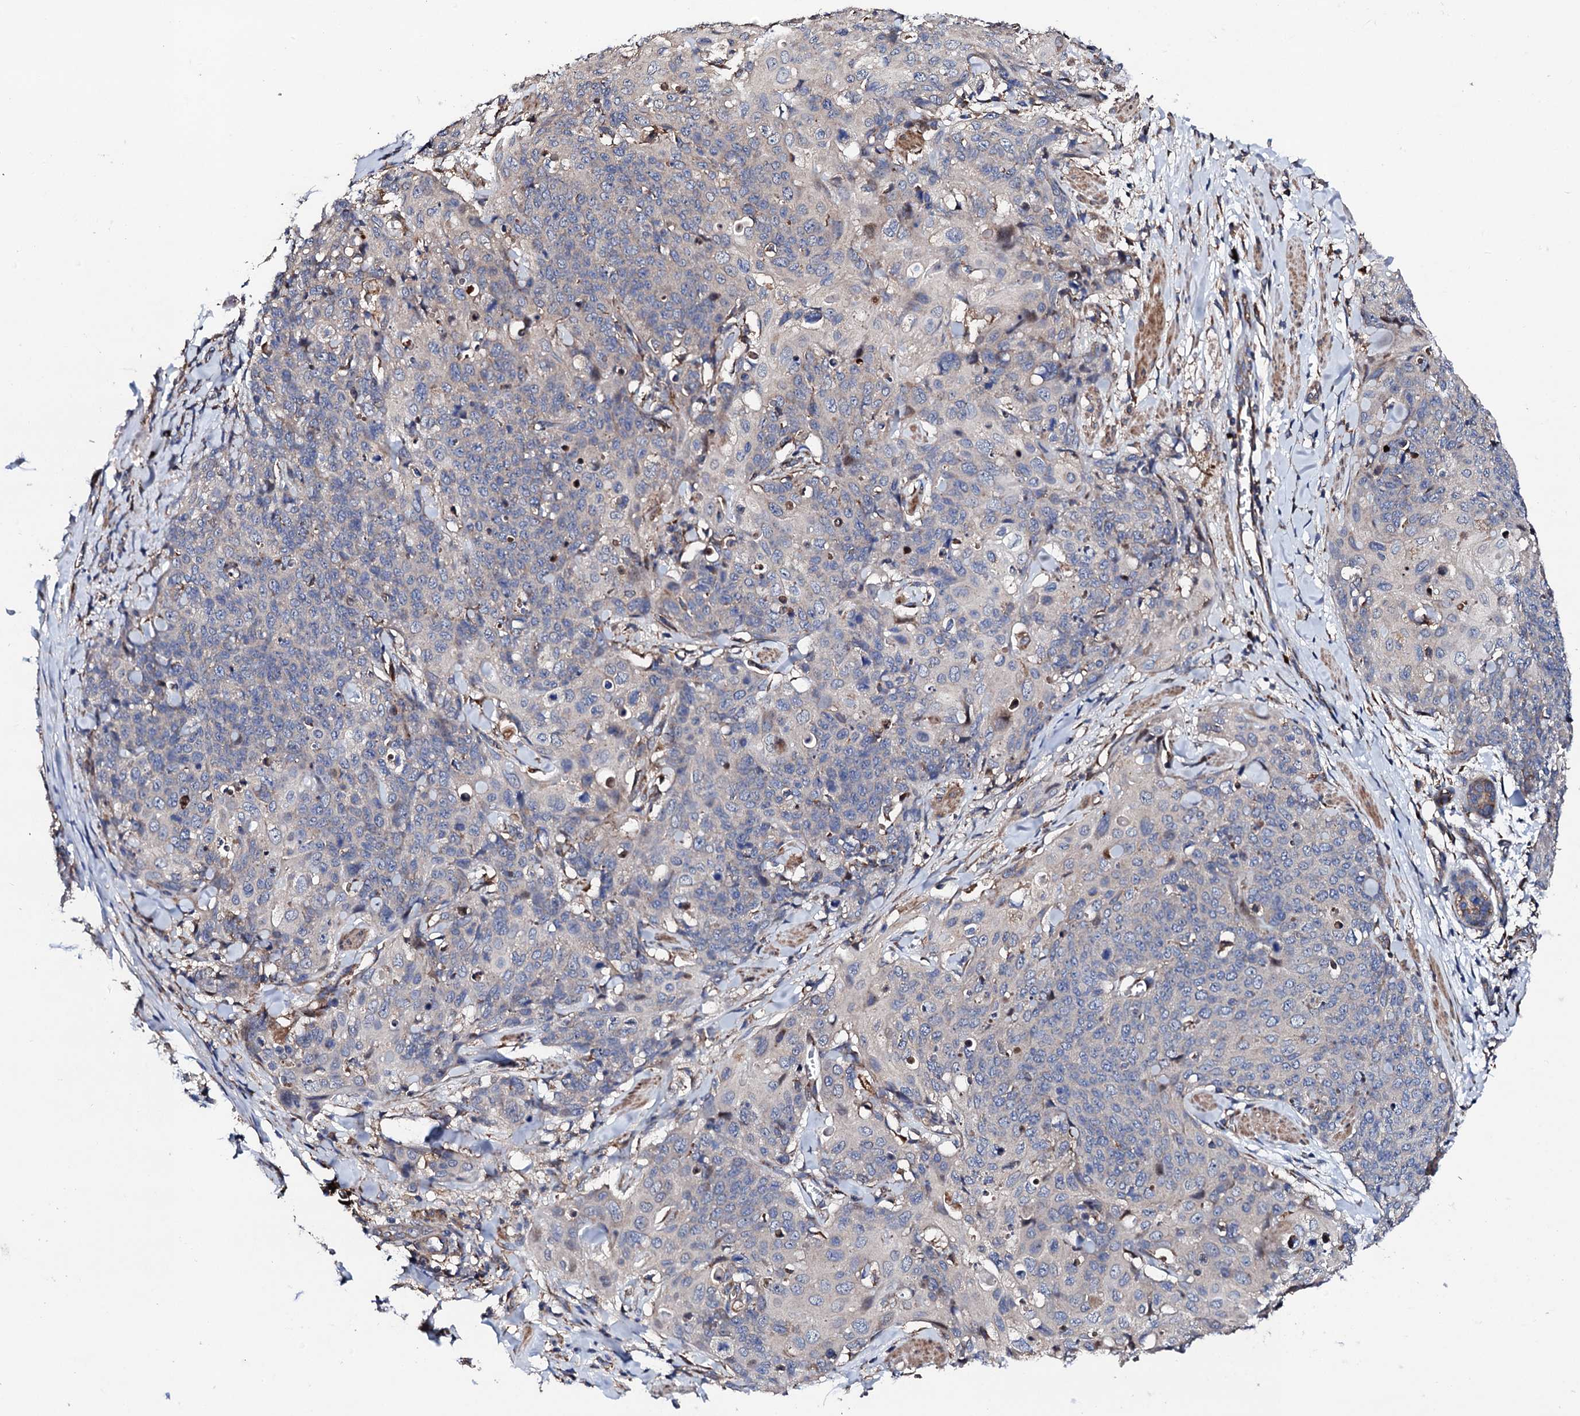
{"staining": {"intensity": "negative", "quantity": "none", "location": "none"}, "tissue": "skin cancer", "cell_type": "Tumor cells", "image_type": "cancer", "snomed": [{"axis": "morphology", "description": "Squamous cell carcinoma, NOS"}, {"axis": "topography", "description": "Skin"}, {"axis": "topography", "description": "Vulva"}], "caption": "DAB (3,3'-diaminobenzidine) immunohistochemical staining of human squamous cell carcinoma (skin) shows no significant positivity in tumor cells. (Stains: DAB (3,3'-diaminobenzidine) IHC with hematoxylin counter stain, Microscopy: brightfield microscopy at high magnification).", "gene": "LIPT2", "patient": {"sex": "female", "age": 85}}